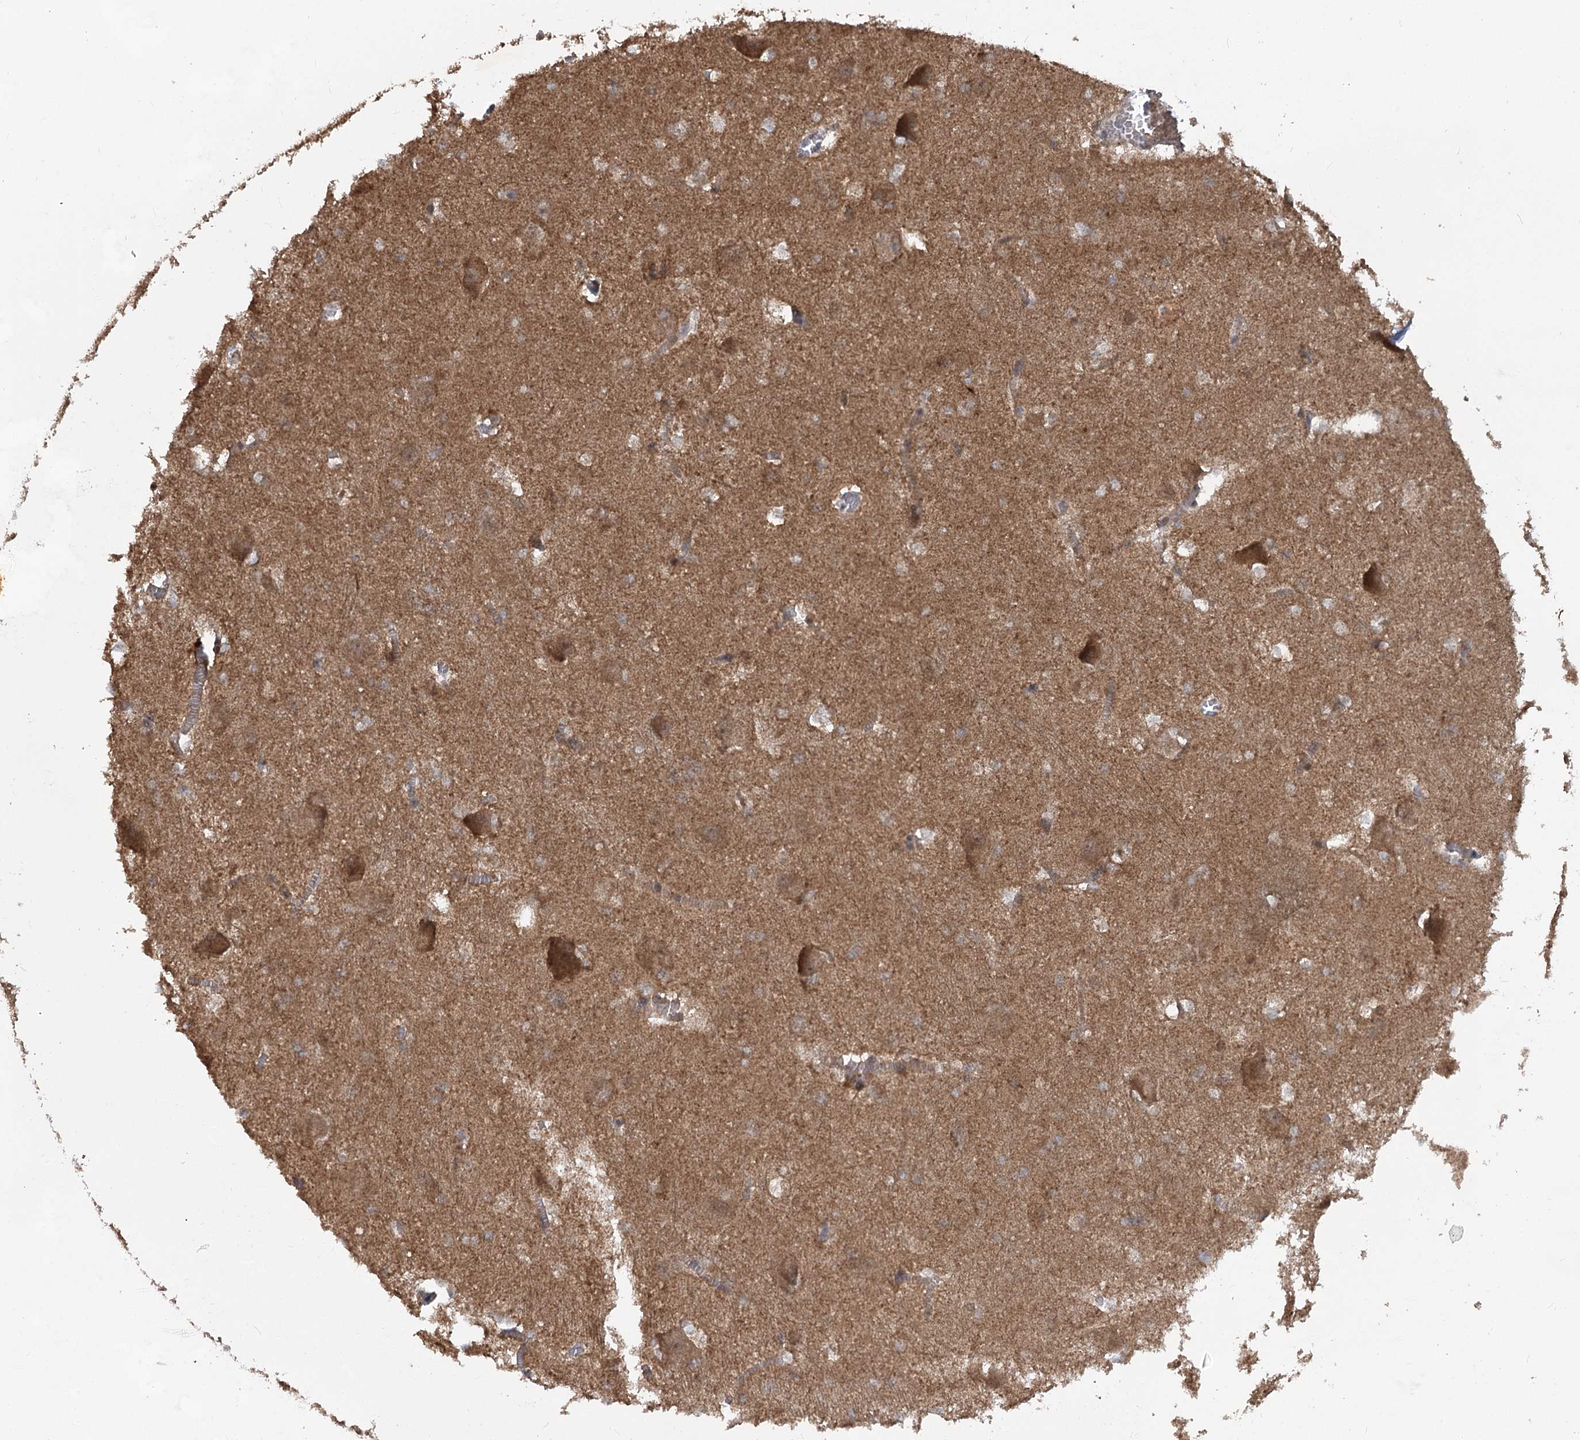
{"staining": {"intensity": "weak", "quantity": "25%-75%", "location": "cytoplasmic/membranous"}, "tissue": "caudate", "cell_type": "Glial cells", "image_type": "normal", "snomed": [{"axis": "morphology", "description": "Normal tissue, NOS"}, {"axis": "topography", "description": "Lateral ventricle wall"}], "caption": "IHC histopathology image of benign human caudate stained for a protein (brown), which reveals low levels of weak cytoplasmic/membranous staining in about 25%-75% of glial cells.", "gene": "MSANTD2", "patient": {"sex": "male", "age": 37}}